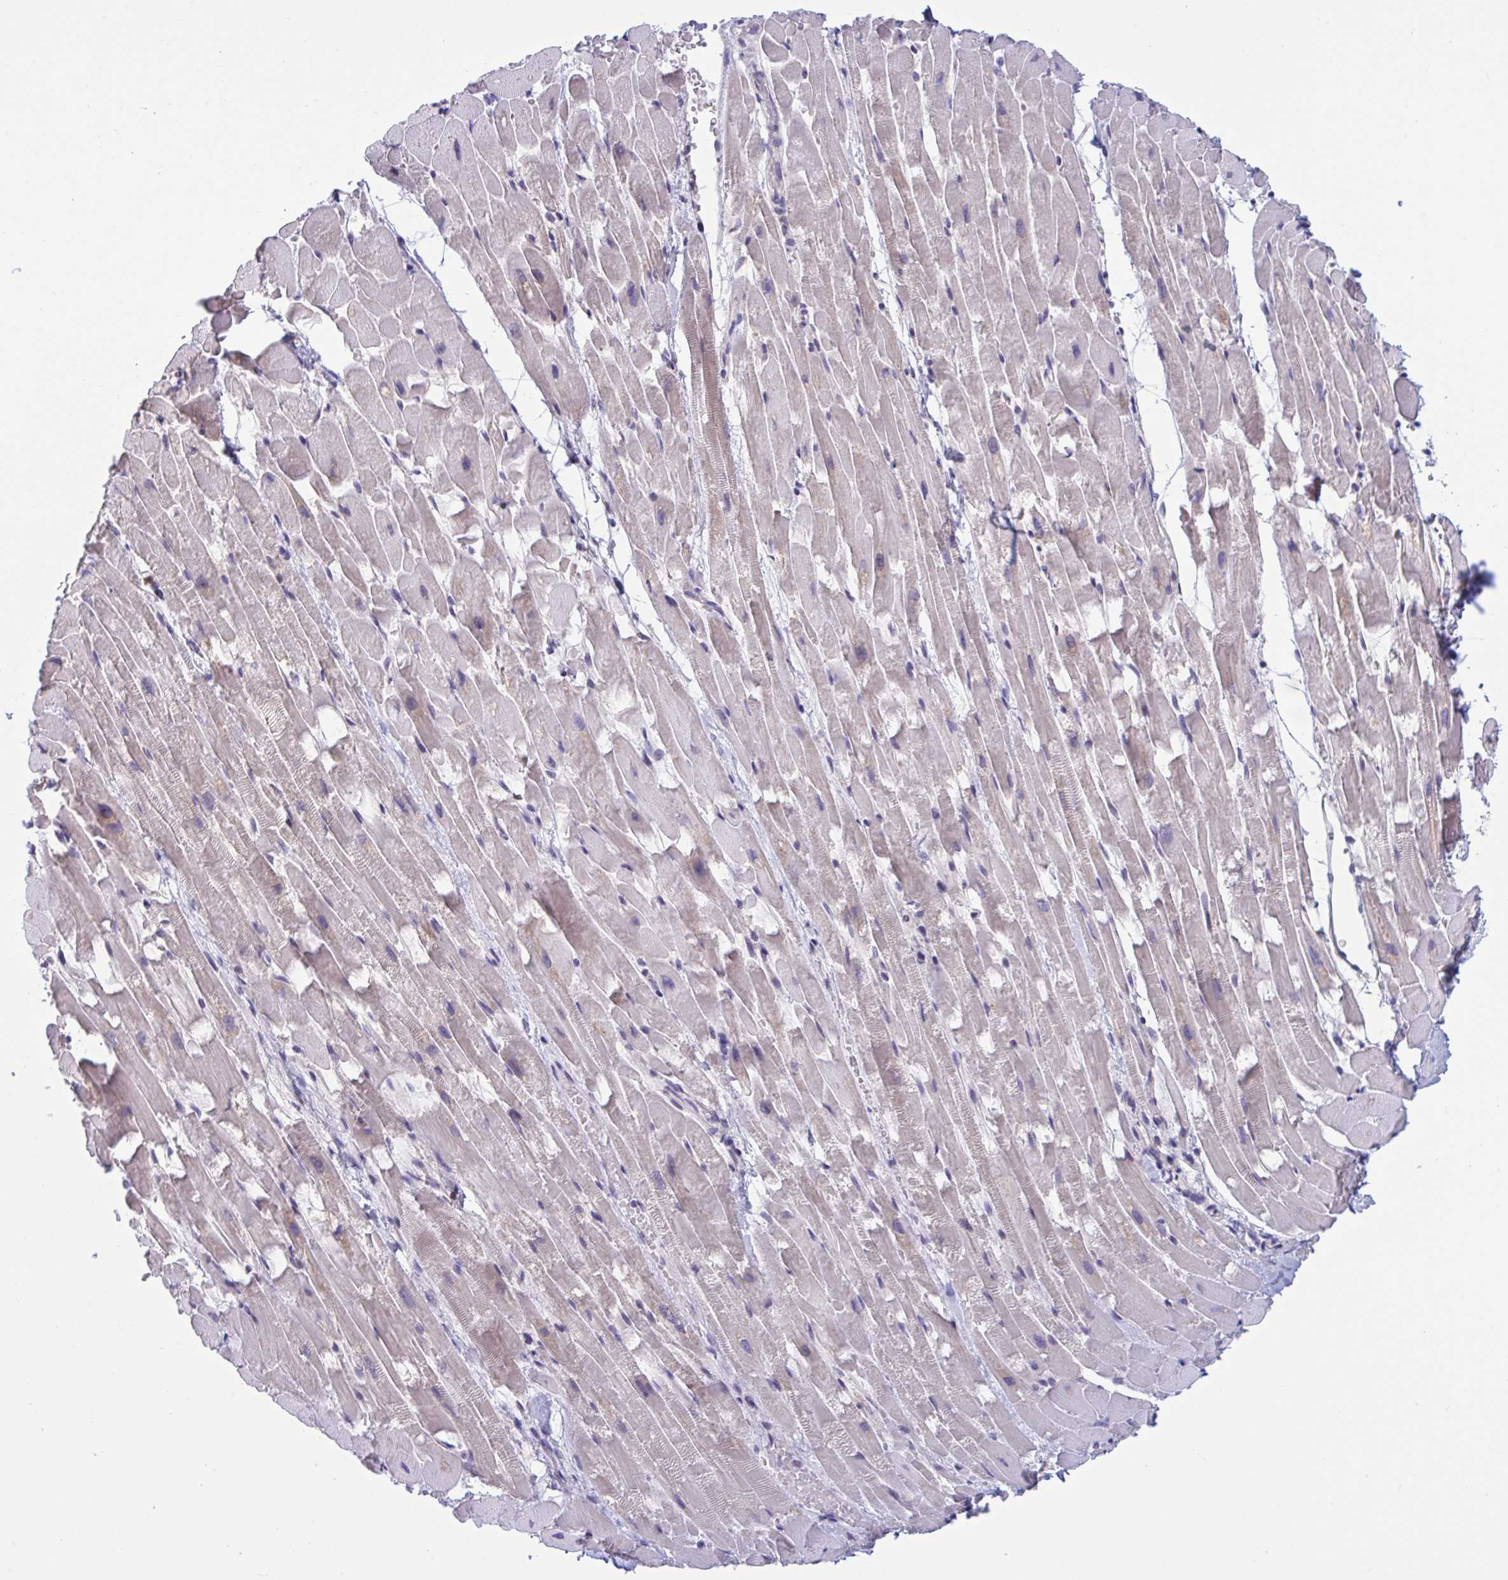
{"staining": {"intensity": "negative", "quantity": "none", "location": "none"}, "tissue": "heart muscle", "cell_type": "Cardiomyocytes", "image_type": "normal", "snomed": [{"axis": "morphology", "description": "Normal tissue, NOS"}, {"axis": "topography", "description": "Heart"}], "caption": "Immunohistochemistry (IHC) of benign human heart muscle reveals no positivity in cardiomyocytes.", "gene": "SNX11", "patient": {"sex": "male", "age": 37}}